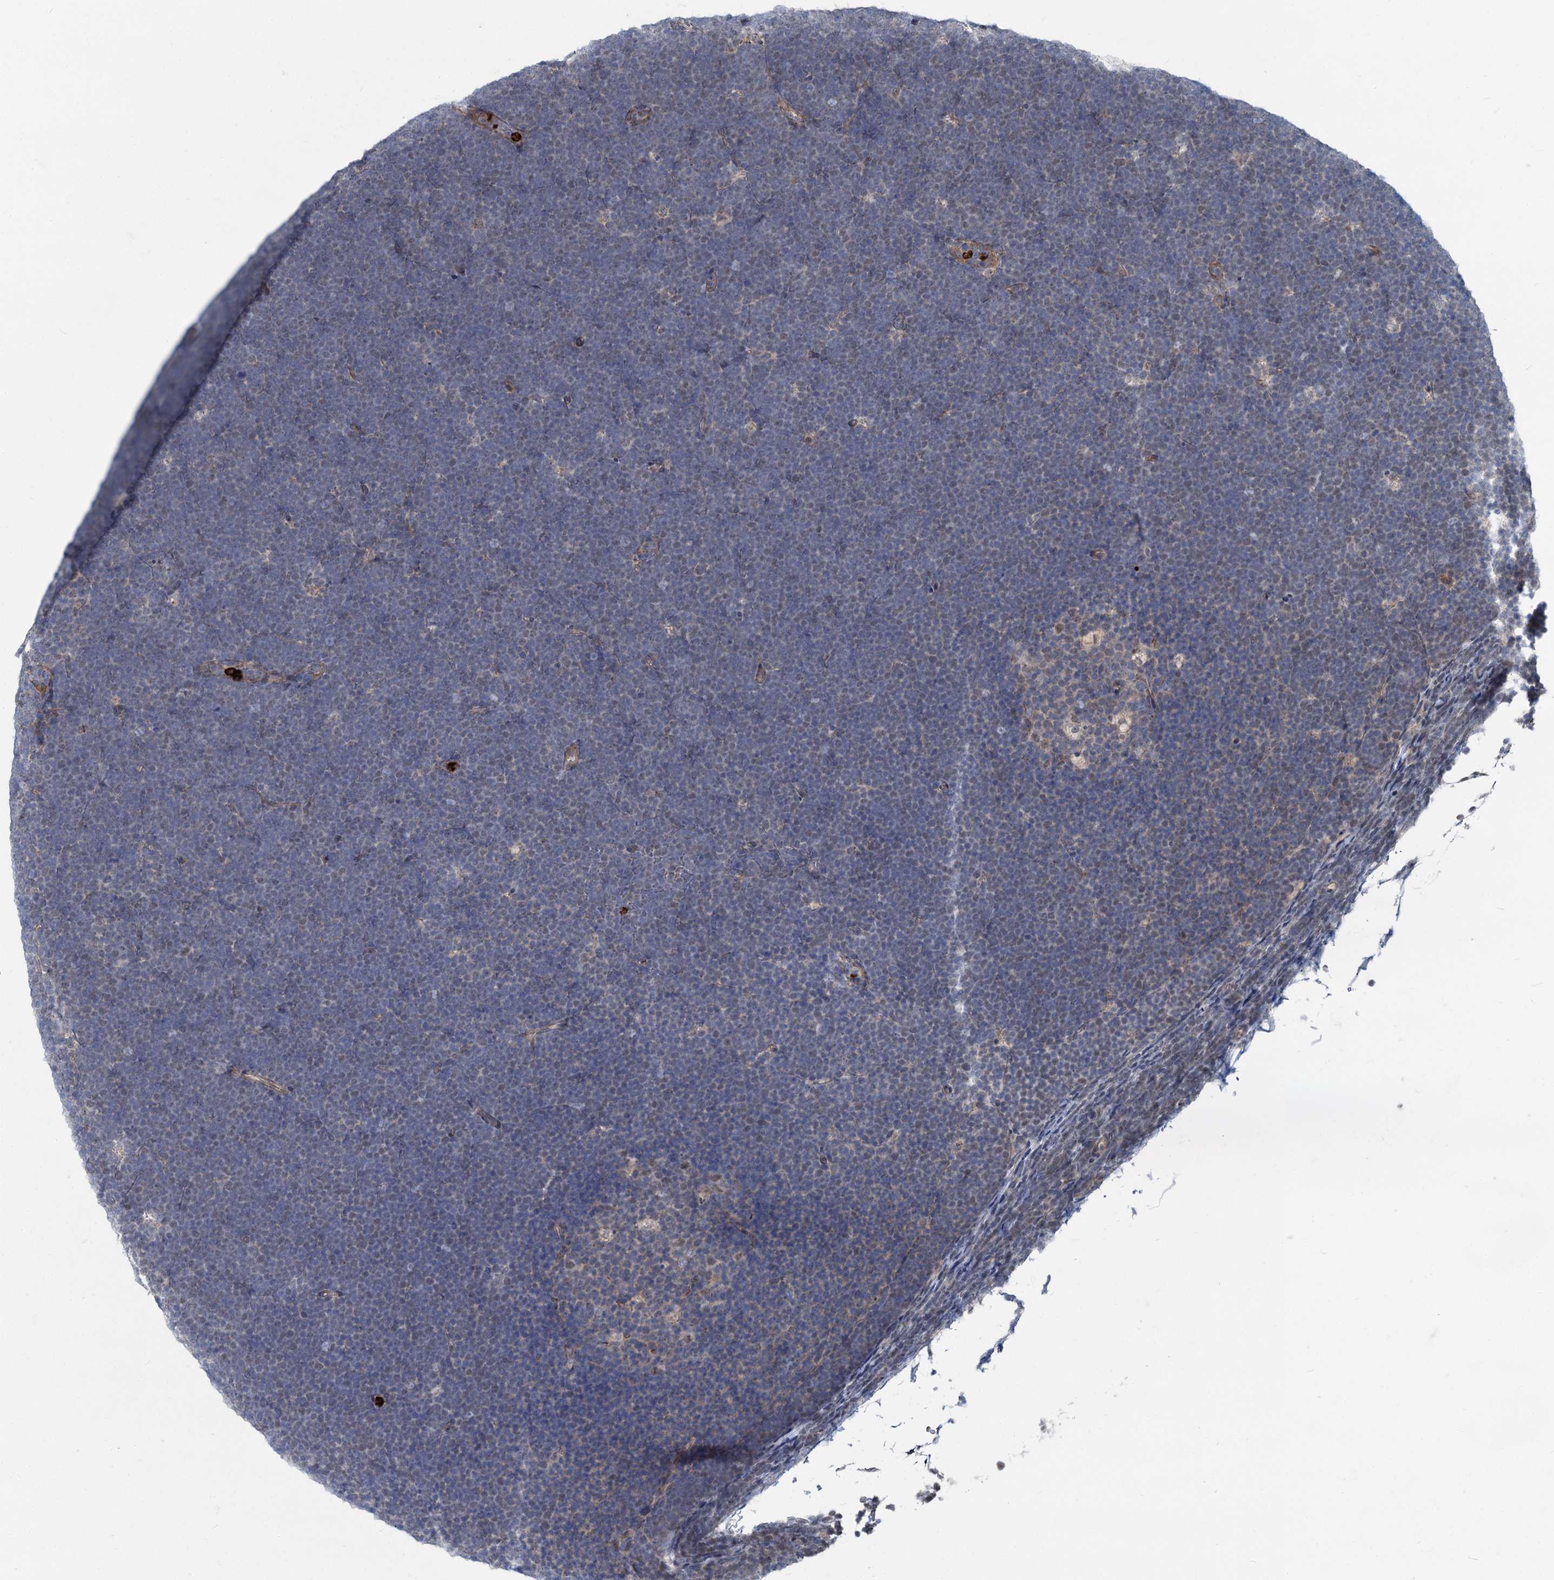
{"staining": {"intensity": "negative", "quantity": "none", "location": "none"}, "tissue": "lymphoma", "cell_type": "Tumor cells", "image_type": "cancer", "snomed": [{"axis": "morphology", "description": "Malignant lymphoma, non-Hodgkin's type, High grade"}, {"axis": "topography", "description": "Lymph node"}], "caption": "High-grade malignant lymphoma, non-Hodgkin's type stained for a protein using immunohistochemistry exhibits no expression tumor cells.", "gene": "ADCY2", "patient": {"sex": "male", "age": 13}}